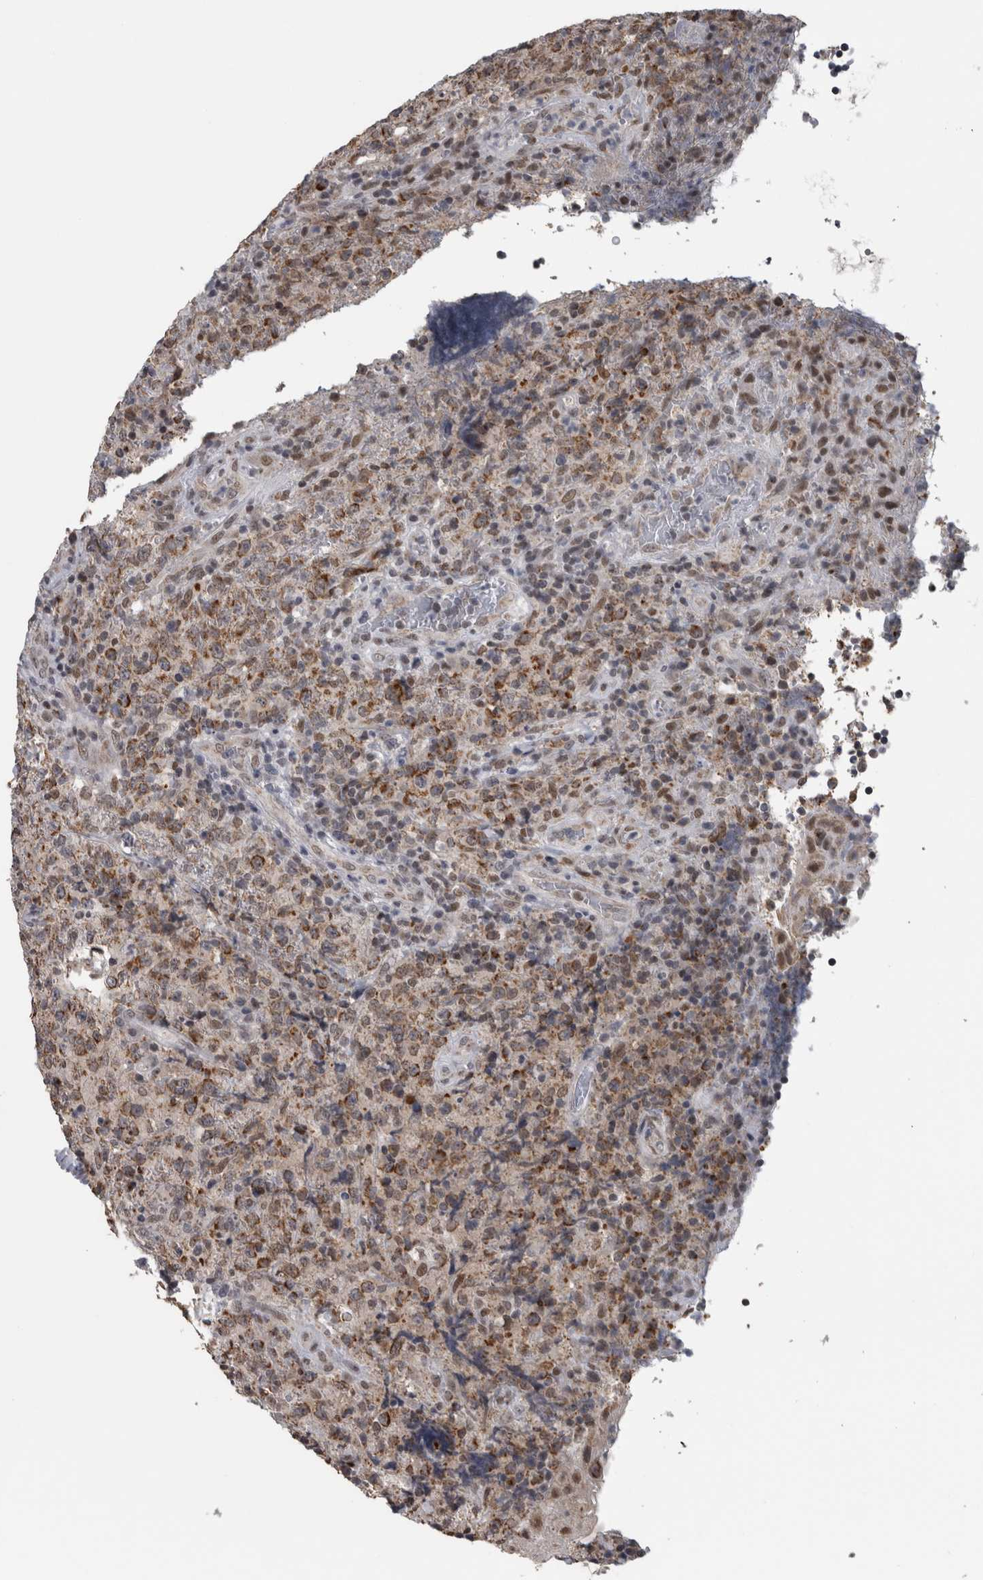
{"staining": {"intensity": "moderate", "quantity": "25%-75%", "location": "cytoplasmic/membranous"}, "tissue": "lymphoma", "cell_type": "Tumor cells", "image_type": "cancer", "snomed": [{"axis": "morphology", "description": "Malignant lymphoma, non-Hodgkin's type, High grade"}, {"axis": "topography", "description": "Tonsil"}], "caption": "The micrograph shows staining of malignant lymphoma, non-Hodgkin's type (high-grade), revealing moderate cytoplasmic/membranous protein staining (brown color) within tumor cells.", "gene": "OR2K2", "patient": {"sex": "female", "age": 36}}